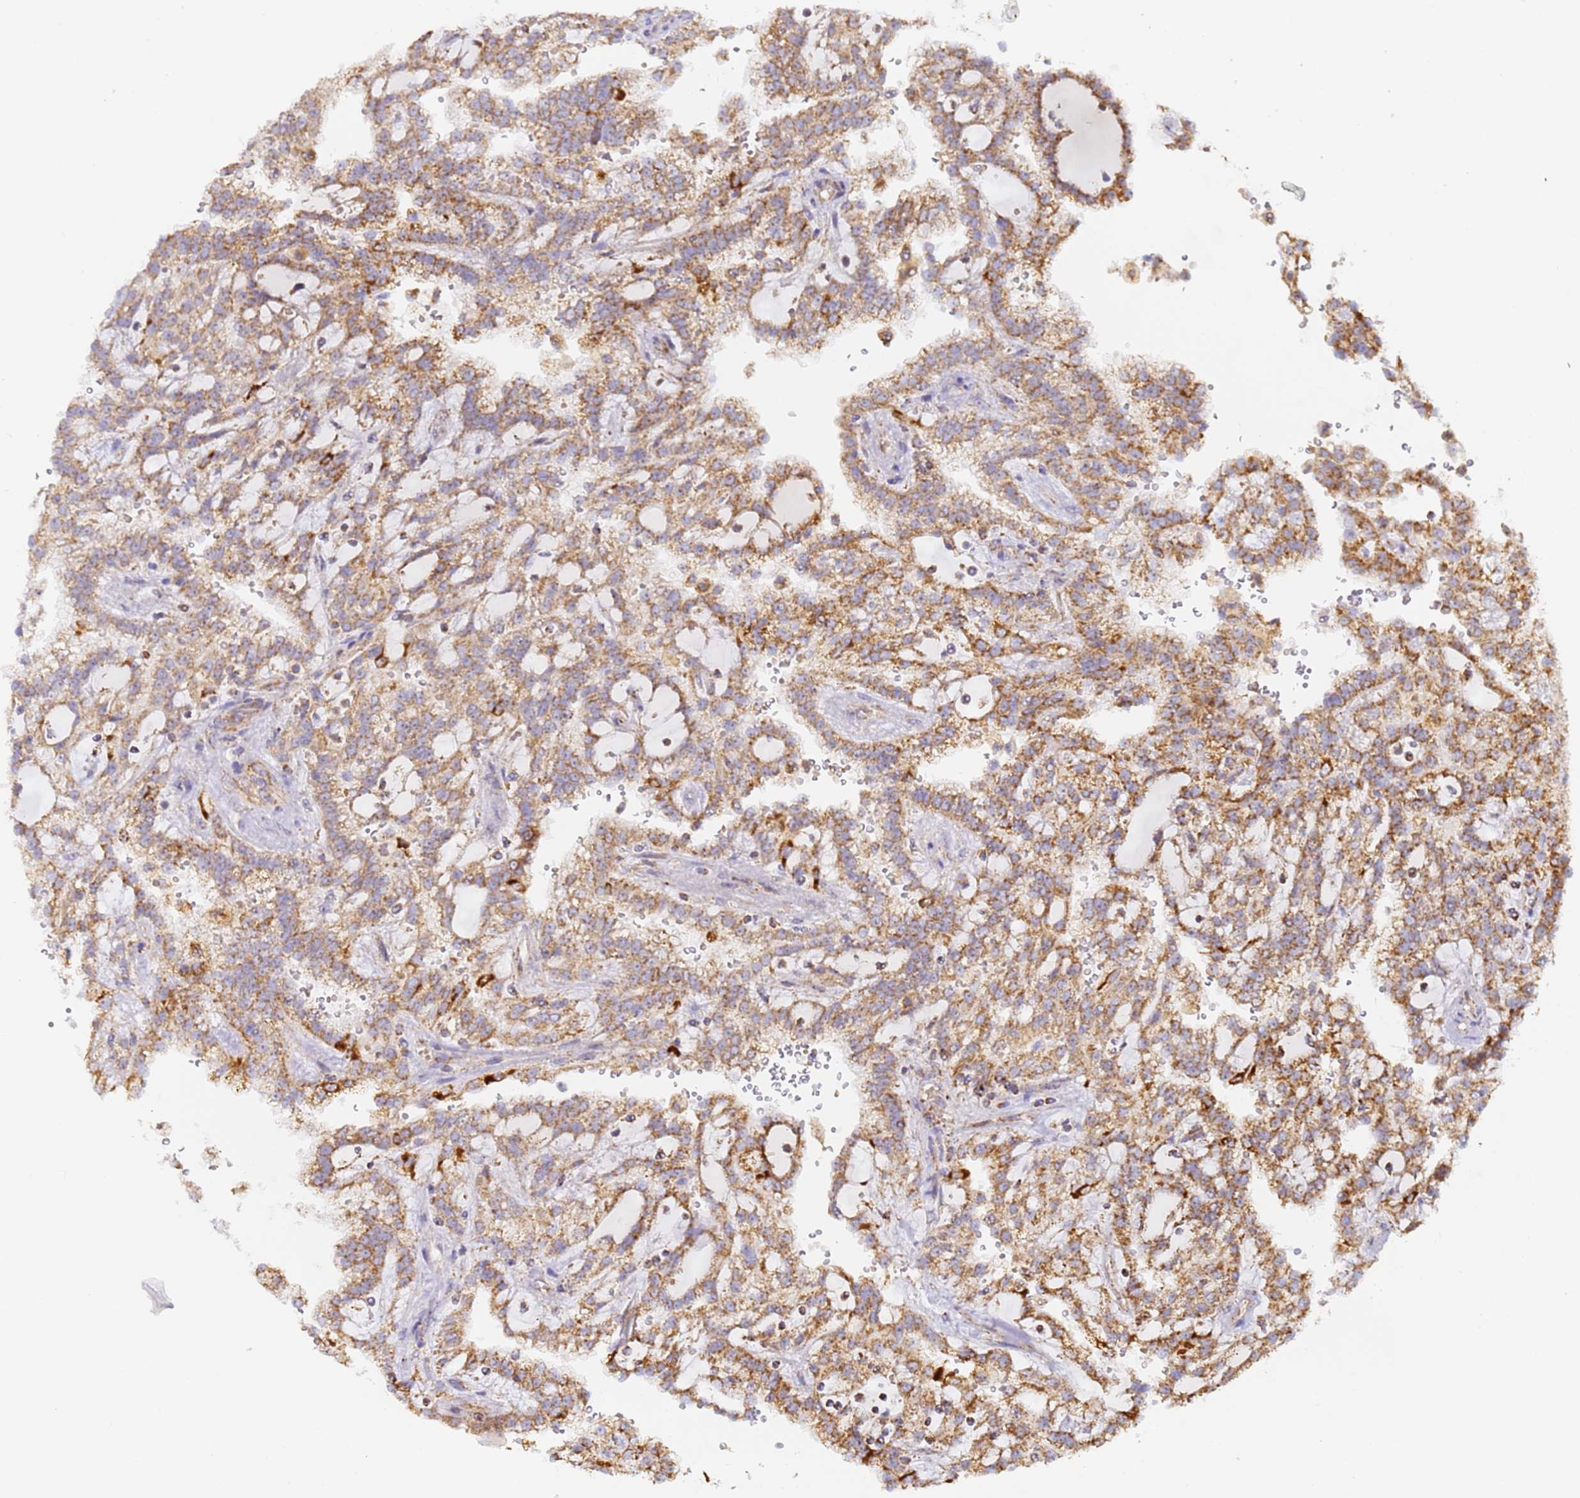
{"staining": {"intensity": "moderate", "quantity": ">75%", "location": "cytoplasmic/membranous"}, "tissue": "renal cancer", "cell_type": "Tumor cells", "image_type": "cancer", "snomed": [{"axis": "morphology", "description": "Adenocarcinoma, NOS"}, {"axis": "topography", "description": "Kidney"}], "caption": "Protein positivity by IHC demonstrates moderate cytoplasmic/membranous positivity in about >75% of tumor cells in renal cancer (adenocarcinoma).", "gene": "FRG2C", "patient": {"sex": "male", "age": 63}}